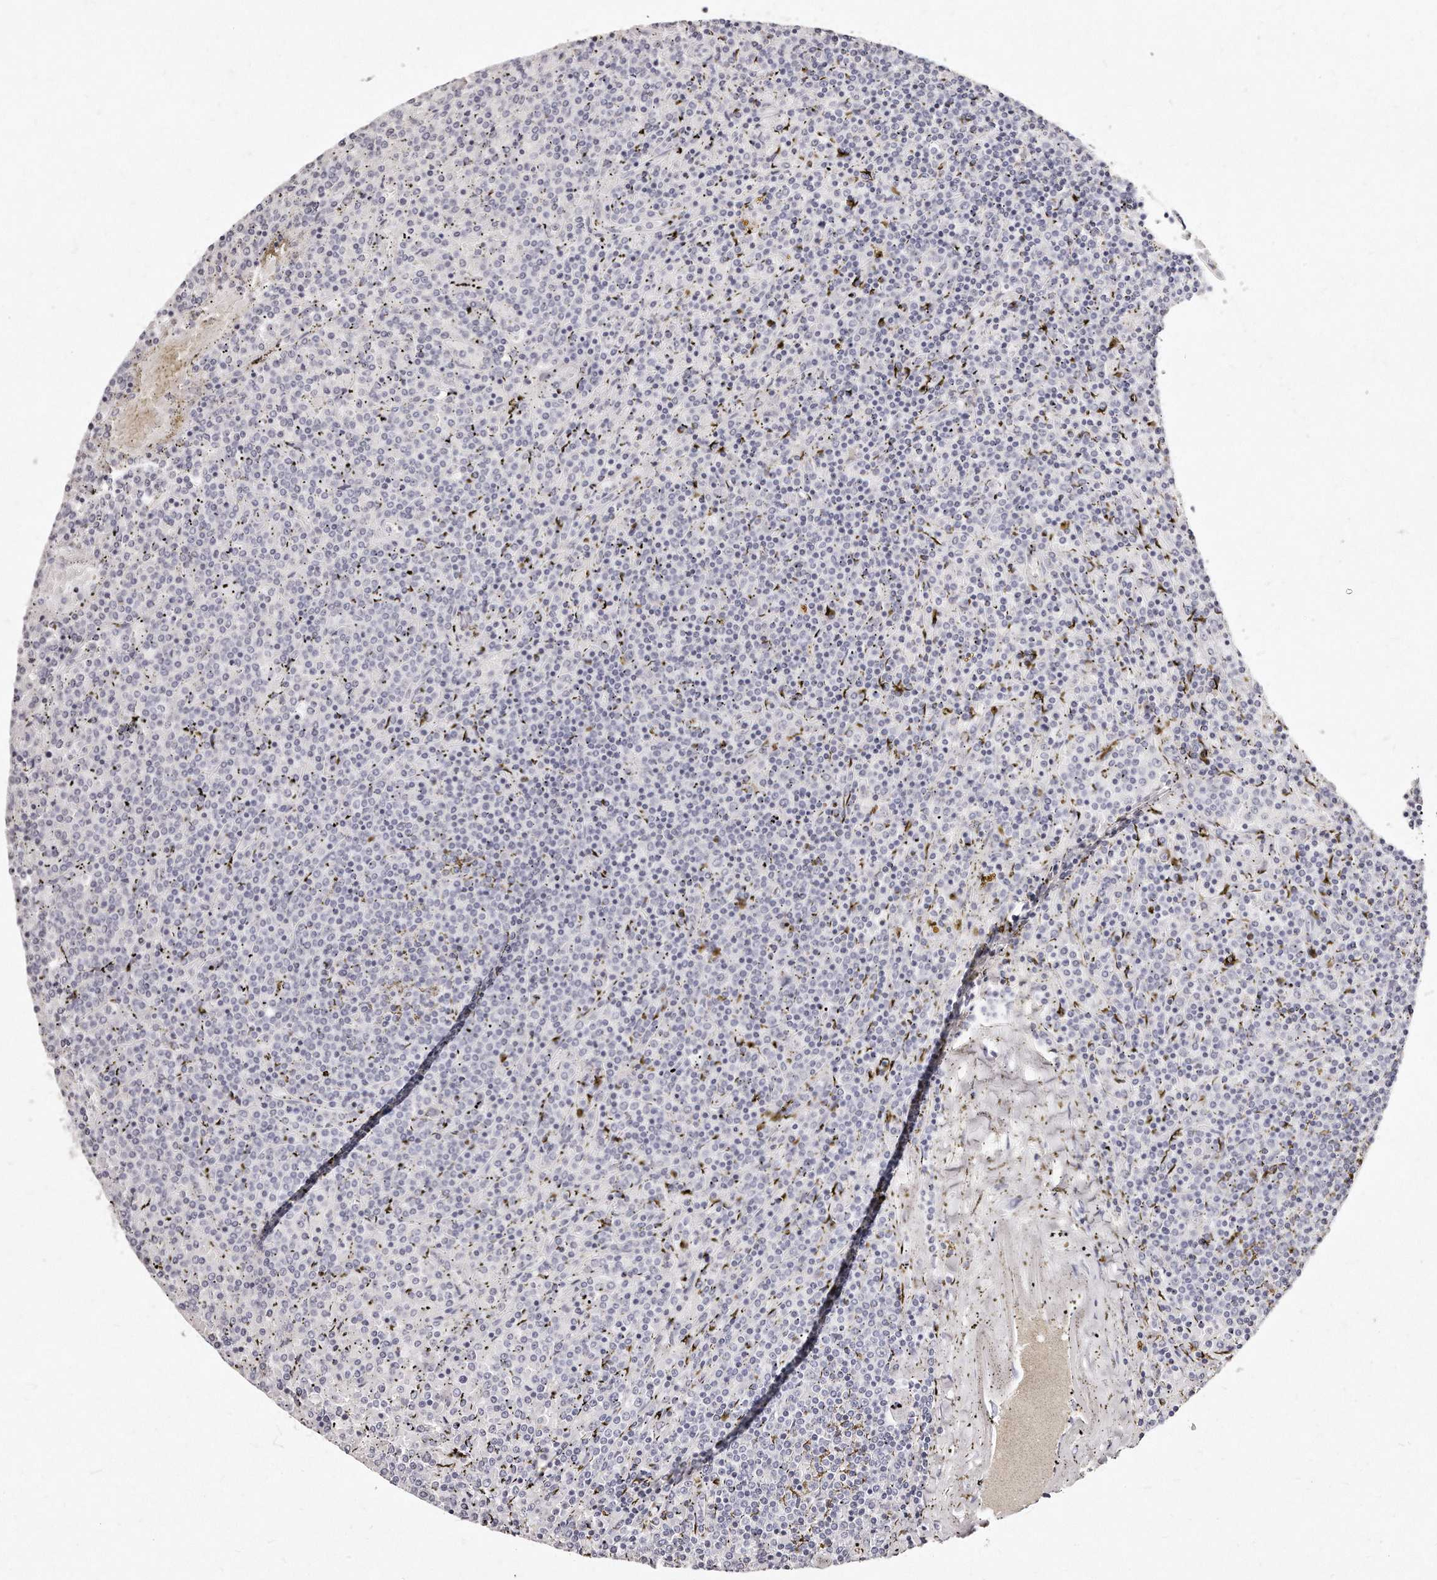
{"staining": {"intensity": "negative", "quantity": "none", "location": "none"}, "tissue": "lymphoma", "cell_type": "Tumor cells", "image_type": "cancer", "snomed": [{"axis": "morphology", "description": "Malignant lymphoma, non-Hodgkin's type, Low grade"}, {"axis": "topography", "description": "Spleen"}], "caption": "This is a image of immunohistochemistry (IHC) staining of malignant lymphoma, non-Hodgkin's type (low-grade), which shows no positivity in tumor cells. (Brightfield microscopy of DAB (3,3'-diaminobenzidine) IHC at high magnification).", "gene": "GDA", "patient": {"sex": "female", "age": 19}}